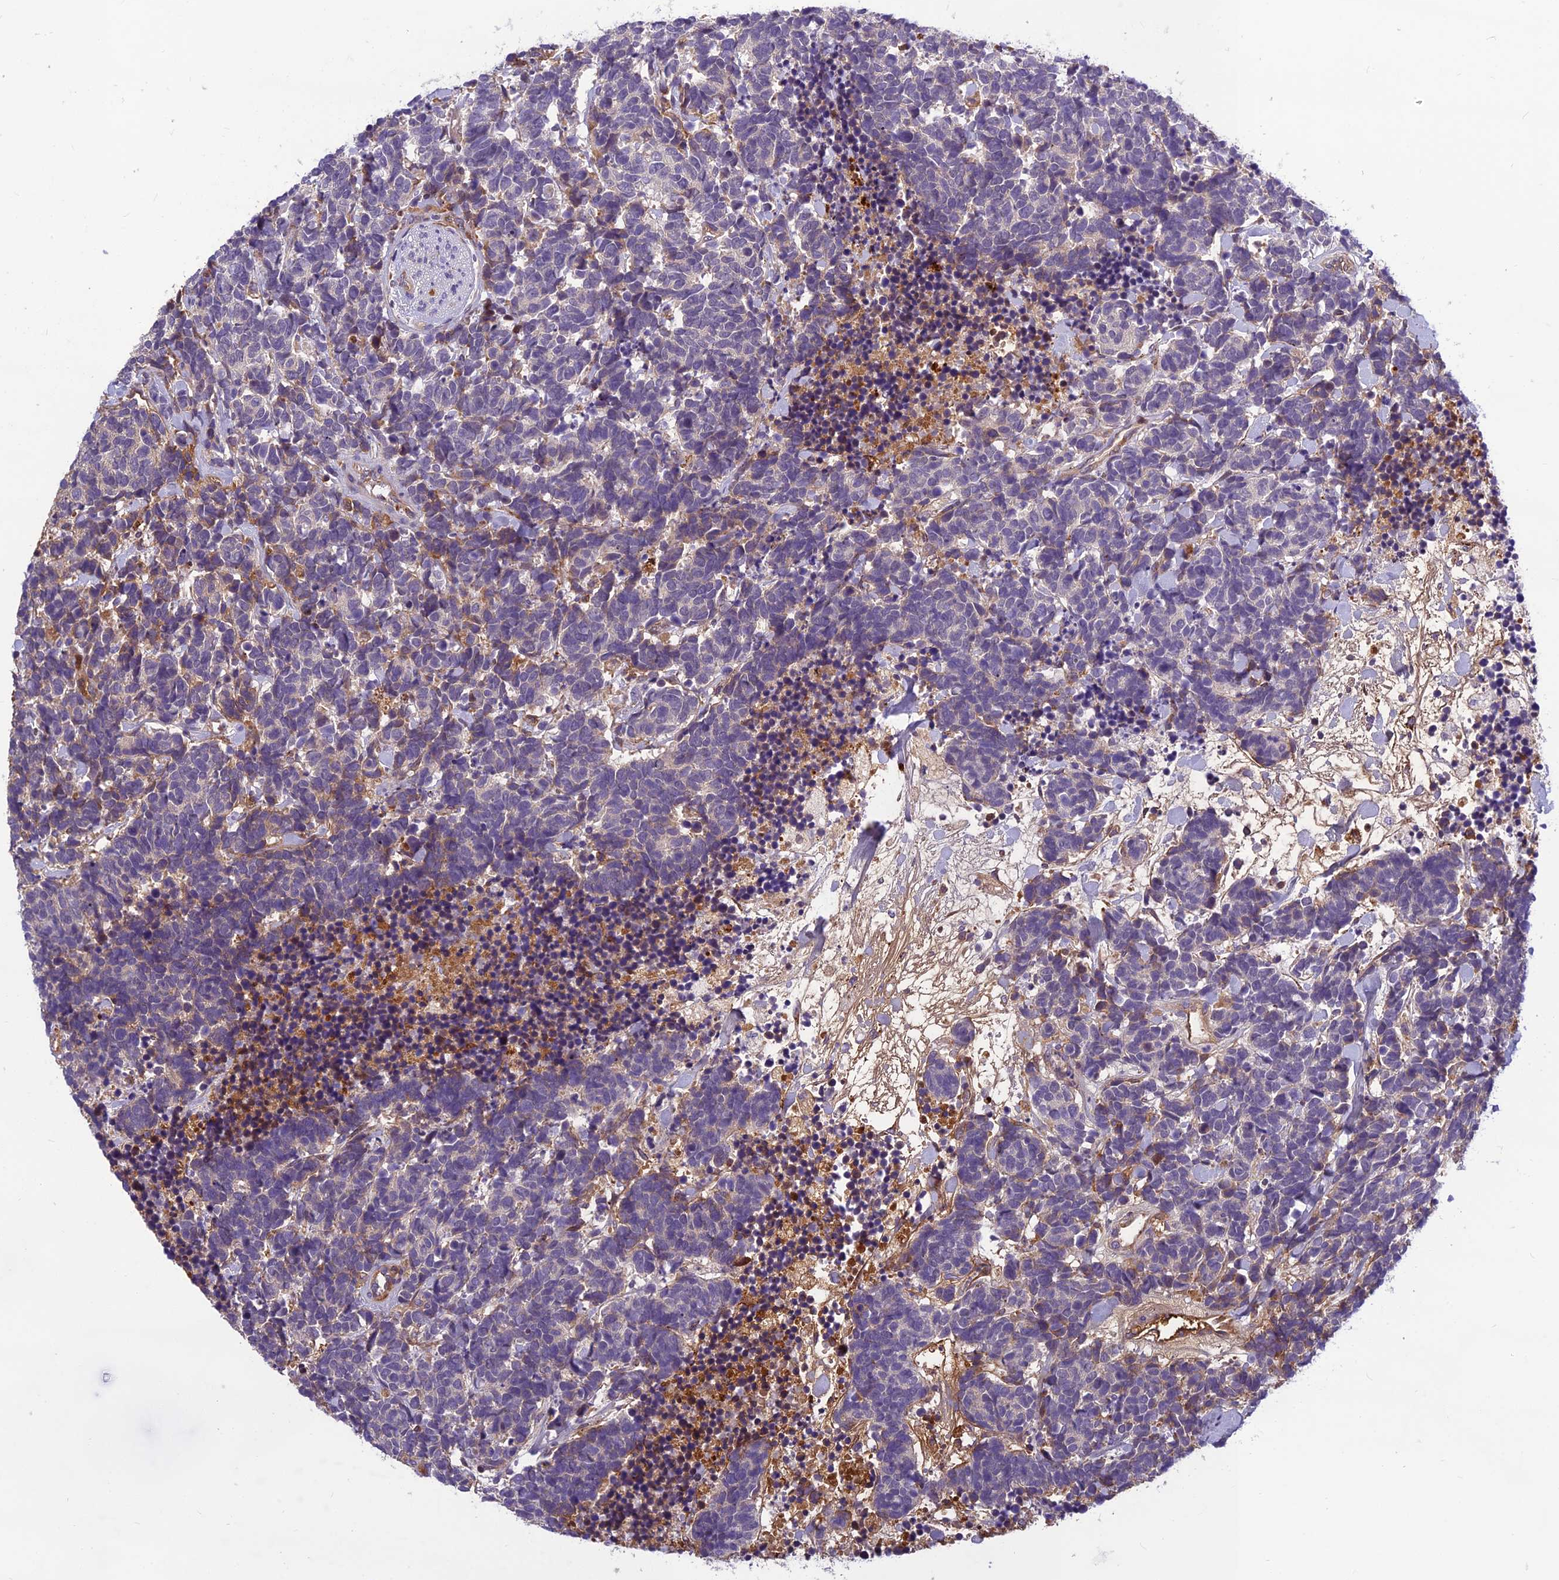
{"staining": {"intensity": "negative", "quantity": "none", "location": "none"}, "tissue": "carcinoid", "cell_type": "Tumor cells", "image_type": "cancer", "snomed": [{"axis": "morphology", "description": "Carcinoma, NOS"}, {"axis": "morphology", "description": "Carcinoid, malignant, NOS"}, {"axis": "topography", "description": "Prostate"}], "caption": "Tumor cells show no significant protein positivity in carcinoid.", "gene": "CLEC11A", "patient": {"sex": "male", "age": 57}}